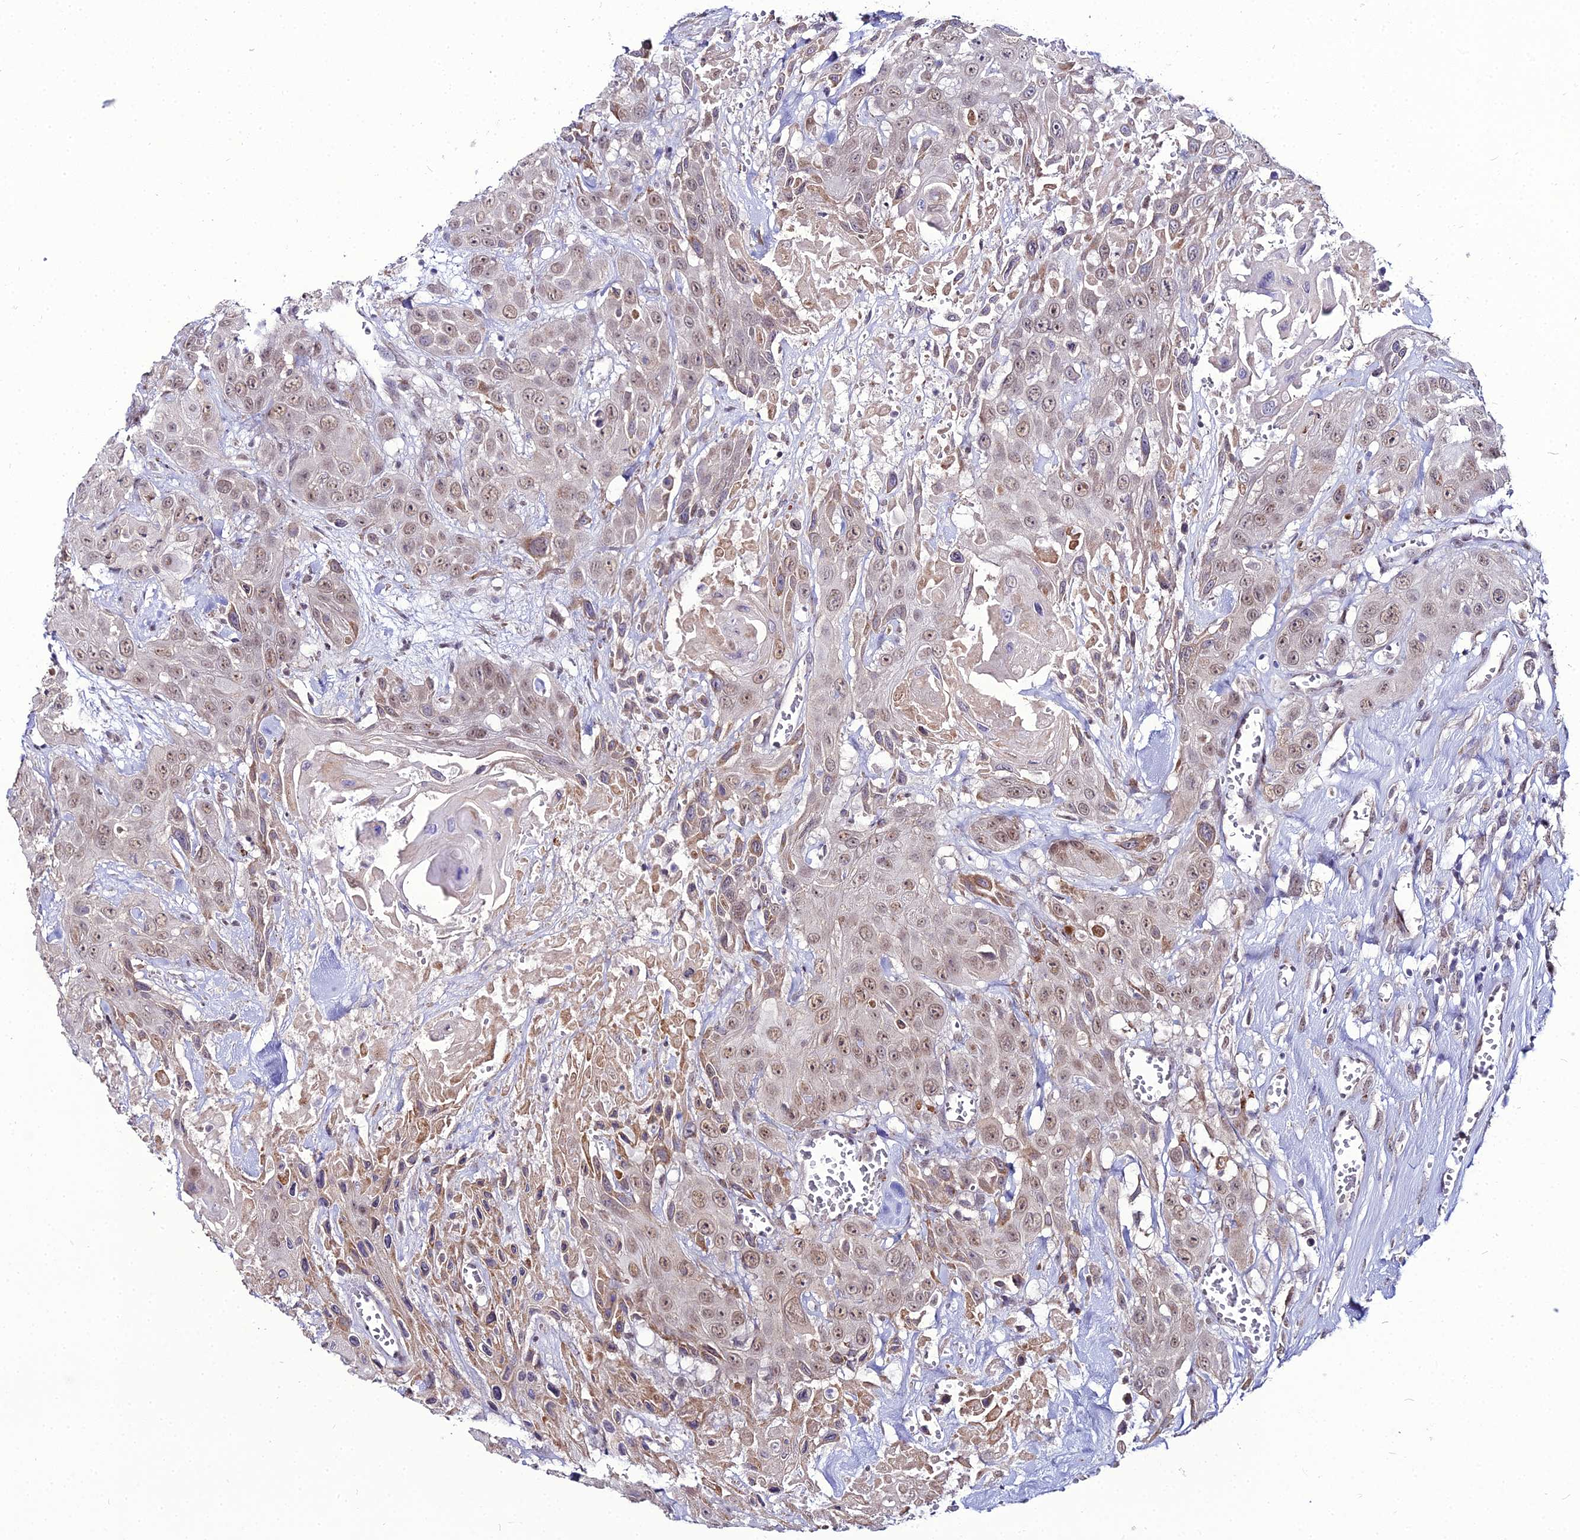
{"staining": {"intensity": "weak", "quantity": ">75%", "location": "nuclear"}, "tissue": "head and neck cancer", "cell_type": "Tumor cells", "image_type": "cancer", "snomed": [{"axis": "morphology", "description": "Squamous cell carcinoma, NOS"}, {"axis": "topography", "description": "Head-Neck"}], "caption": "Weak nuclear positivity for a protein is seen in approximately >75% of tumor cells of head and neck cancer using IHC.", "gene": "TROAP", "patient": {"sex": "male", "age": 81}}